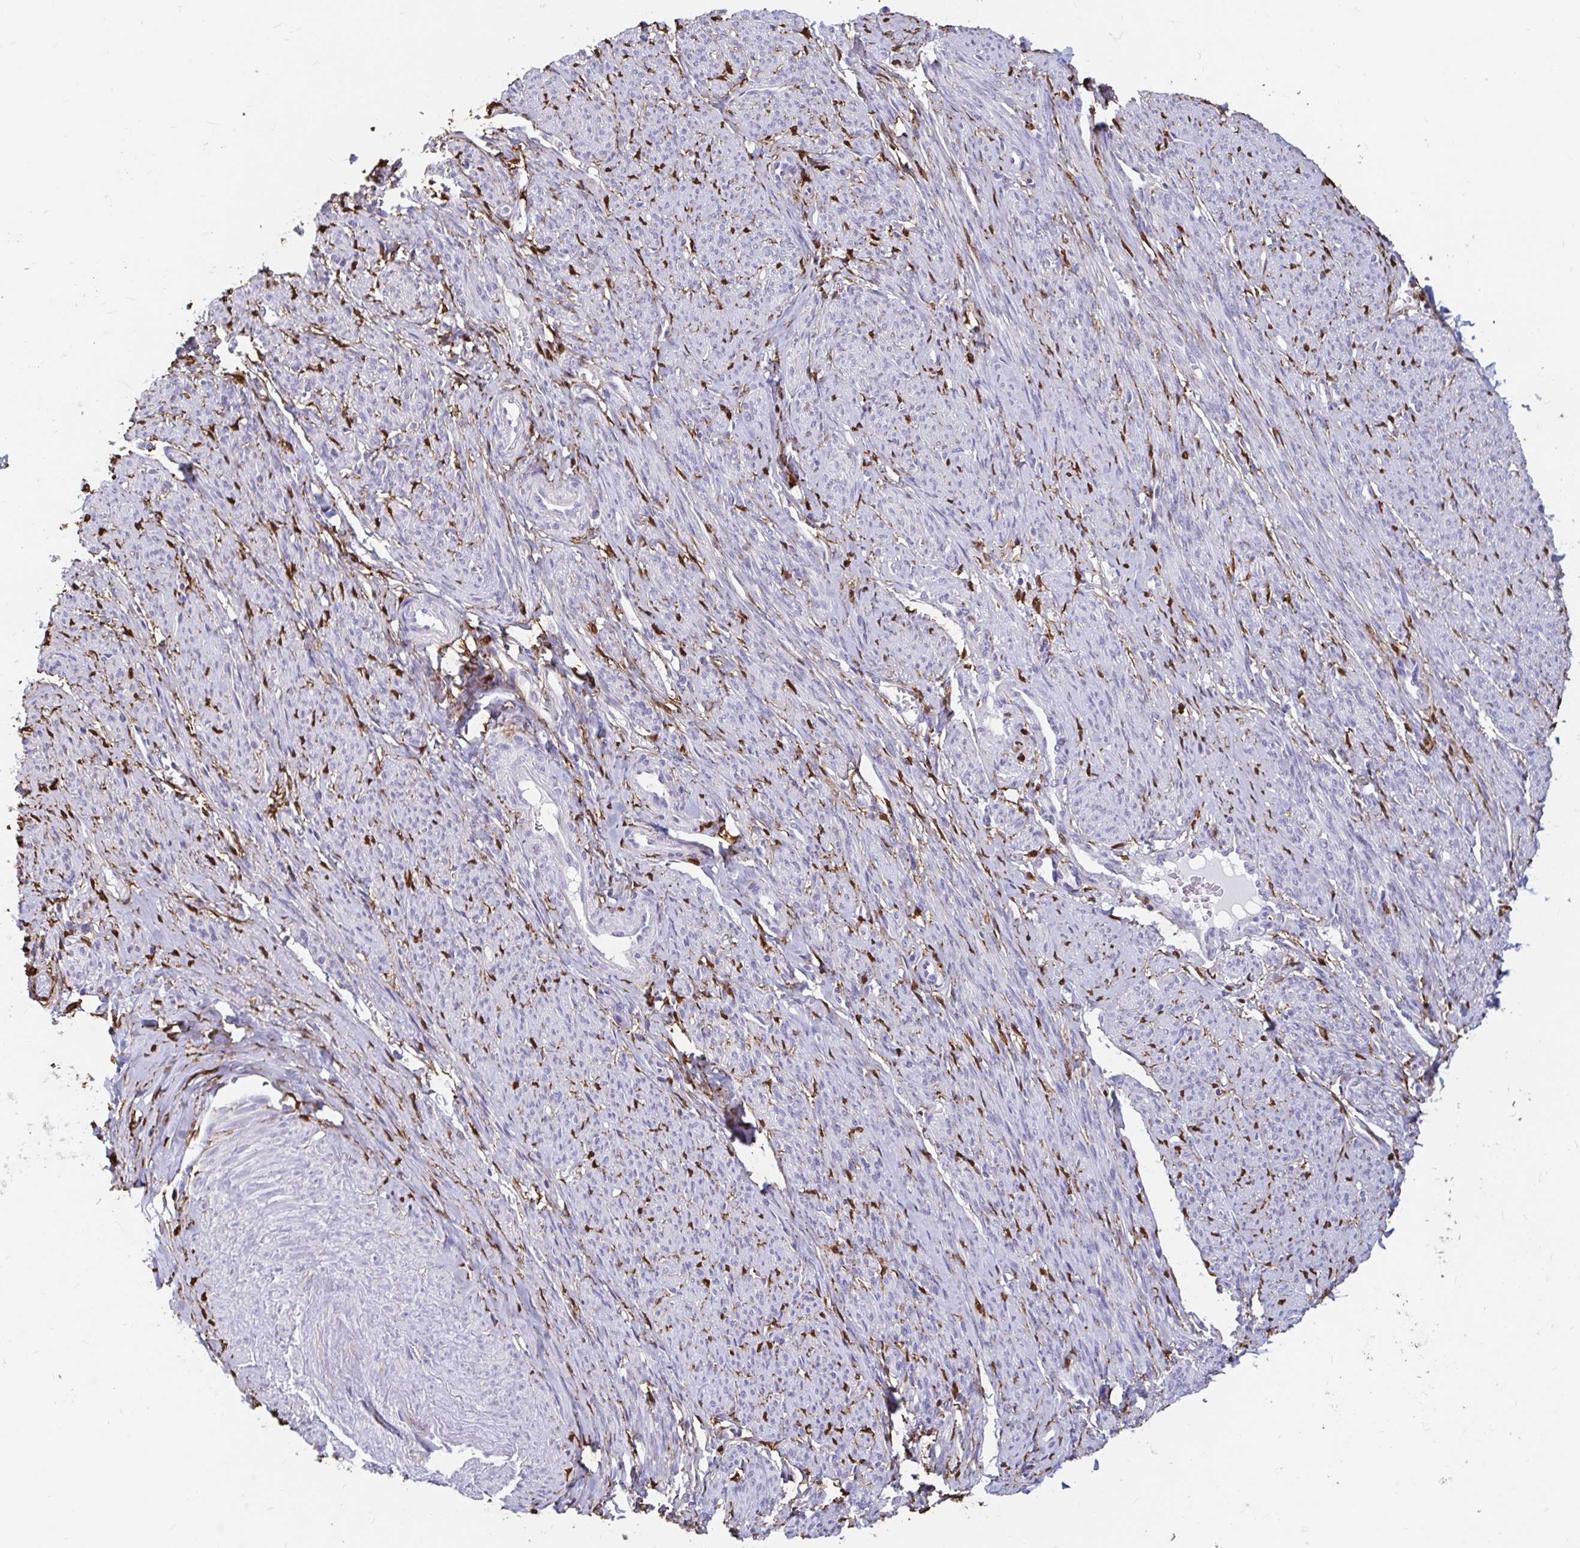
{"staining": {"intensity": "negative", "quantity": "none", "location": "none"}, "tissue": "smooth muscle", "cell_type": "Smooth muscle cells", "image_type": "normal", "snomed": [{"axis": "morphology", "description": "Normal tissue, NOS"}, {"axis": "topography", "description": "Smooth muscle"}], "caption": "The image demonstrates no staining of smooth muscle cells in normal smooth muscle.", "gene": "ADH1A", "patient": {"sex": "female", "age": 65}}